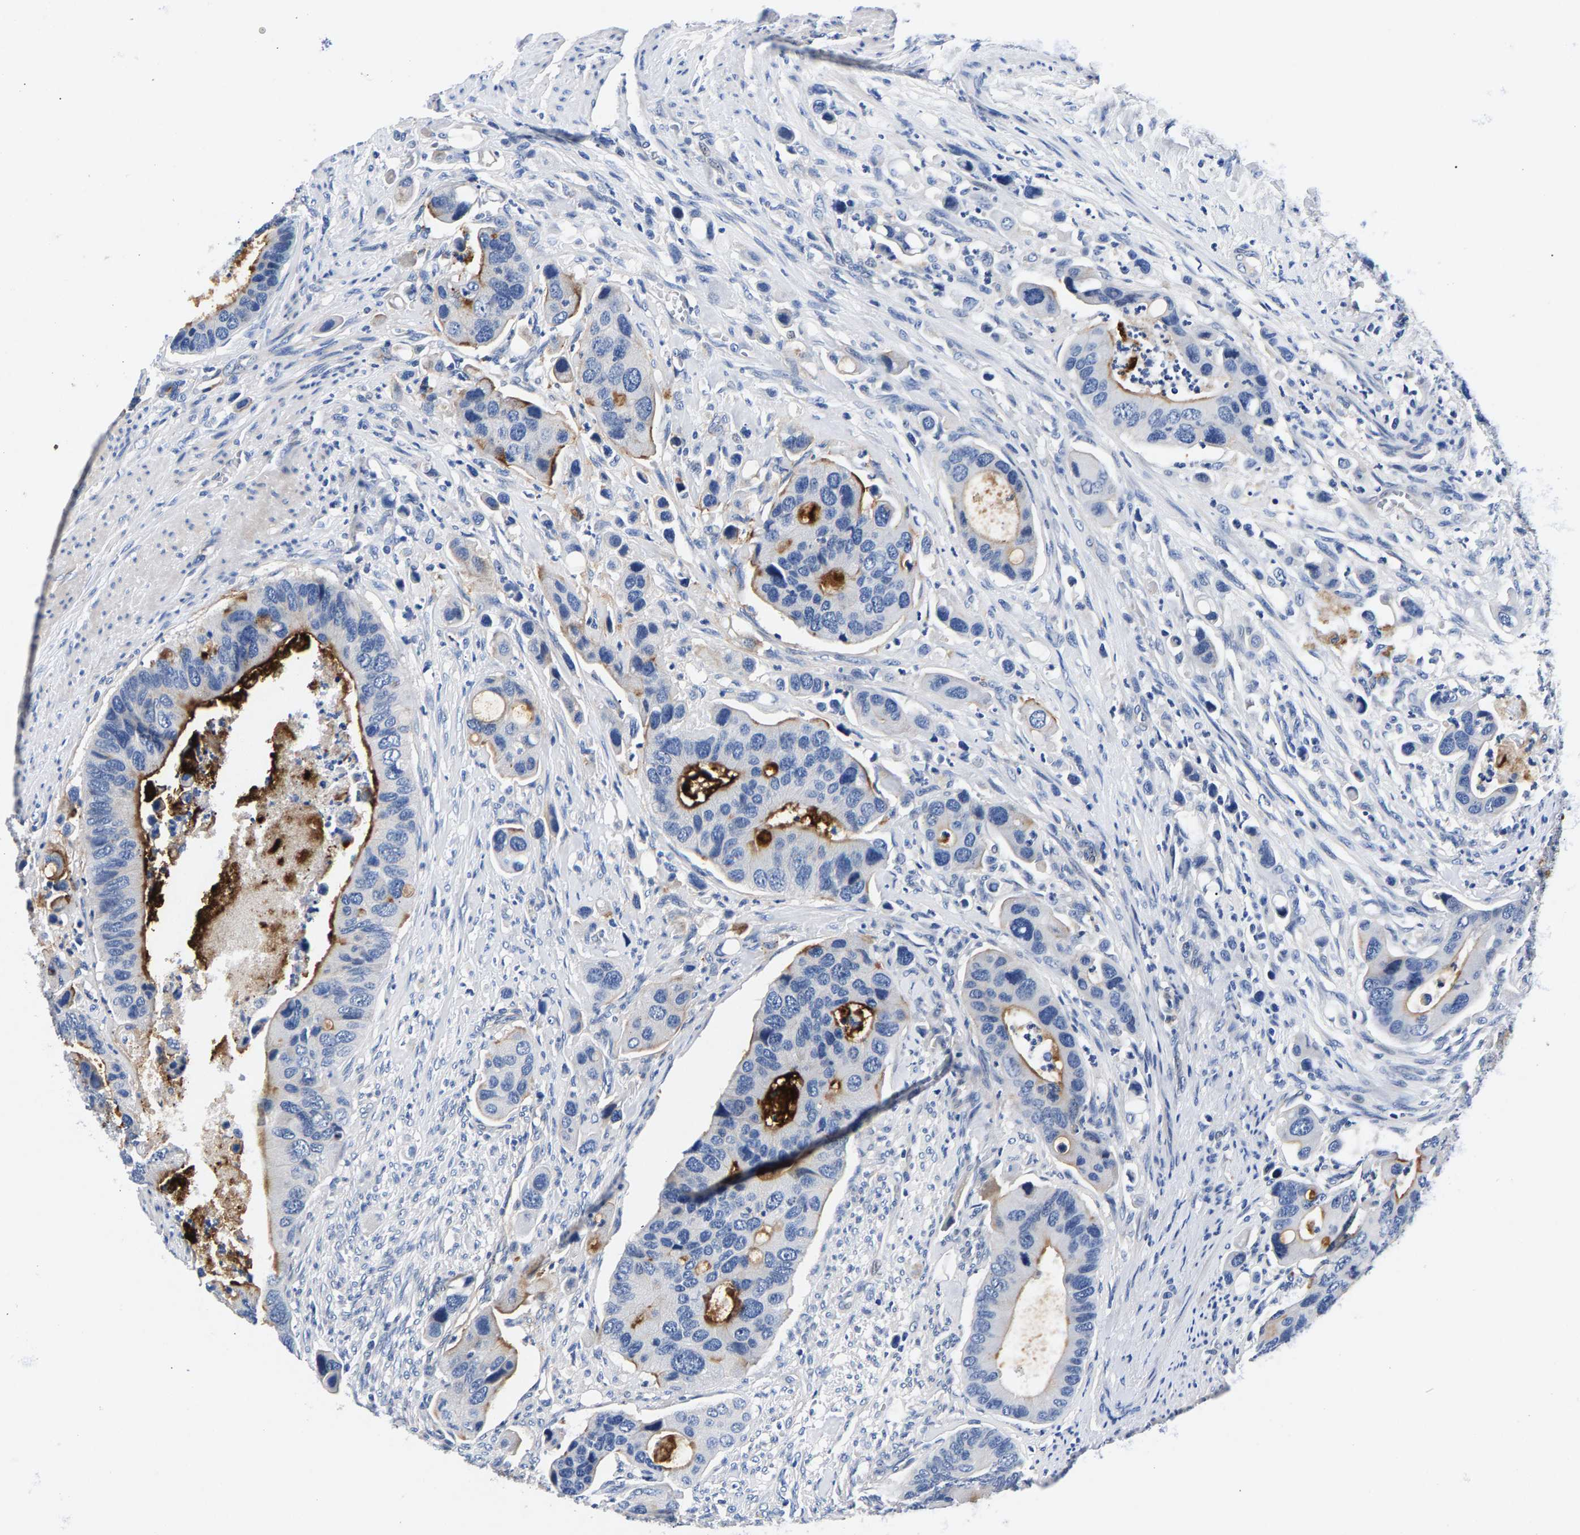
{"staining": {"intensity": "strong", "quantity": "<25%", "location": "cytoplasmic/membranous"}, "tissue": "colorectal cancer", "cell_type": "Tumor cells", "image_type": "cancer", "snomed": [{"axis": "morphology", "description": "Adenocarcinoma, NOS"}, {"axis": "topography", "description": "Rectum"}], "caption": "The image exhibits a brown stain indicating the presence of a protein in the cytoplasmic/membranous of tumor cells in colorectal cancer (adenocarcinoma).", "gene": "P2RY4", "patient": {"sex": "female", "age": 57}}